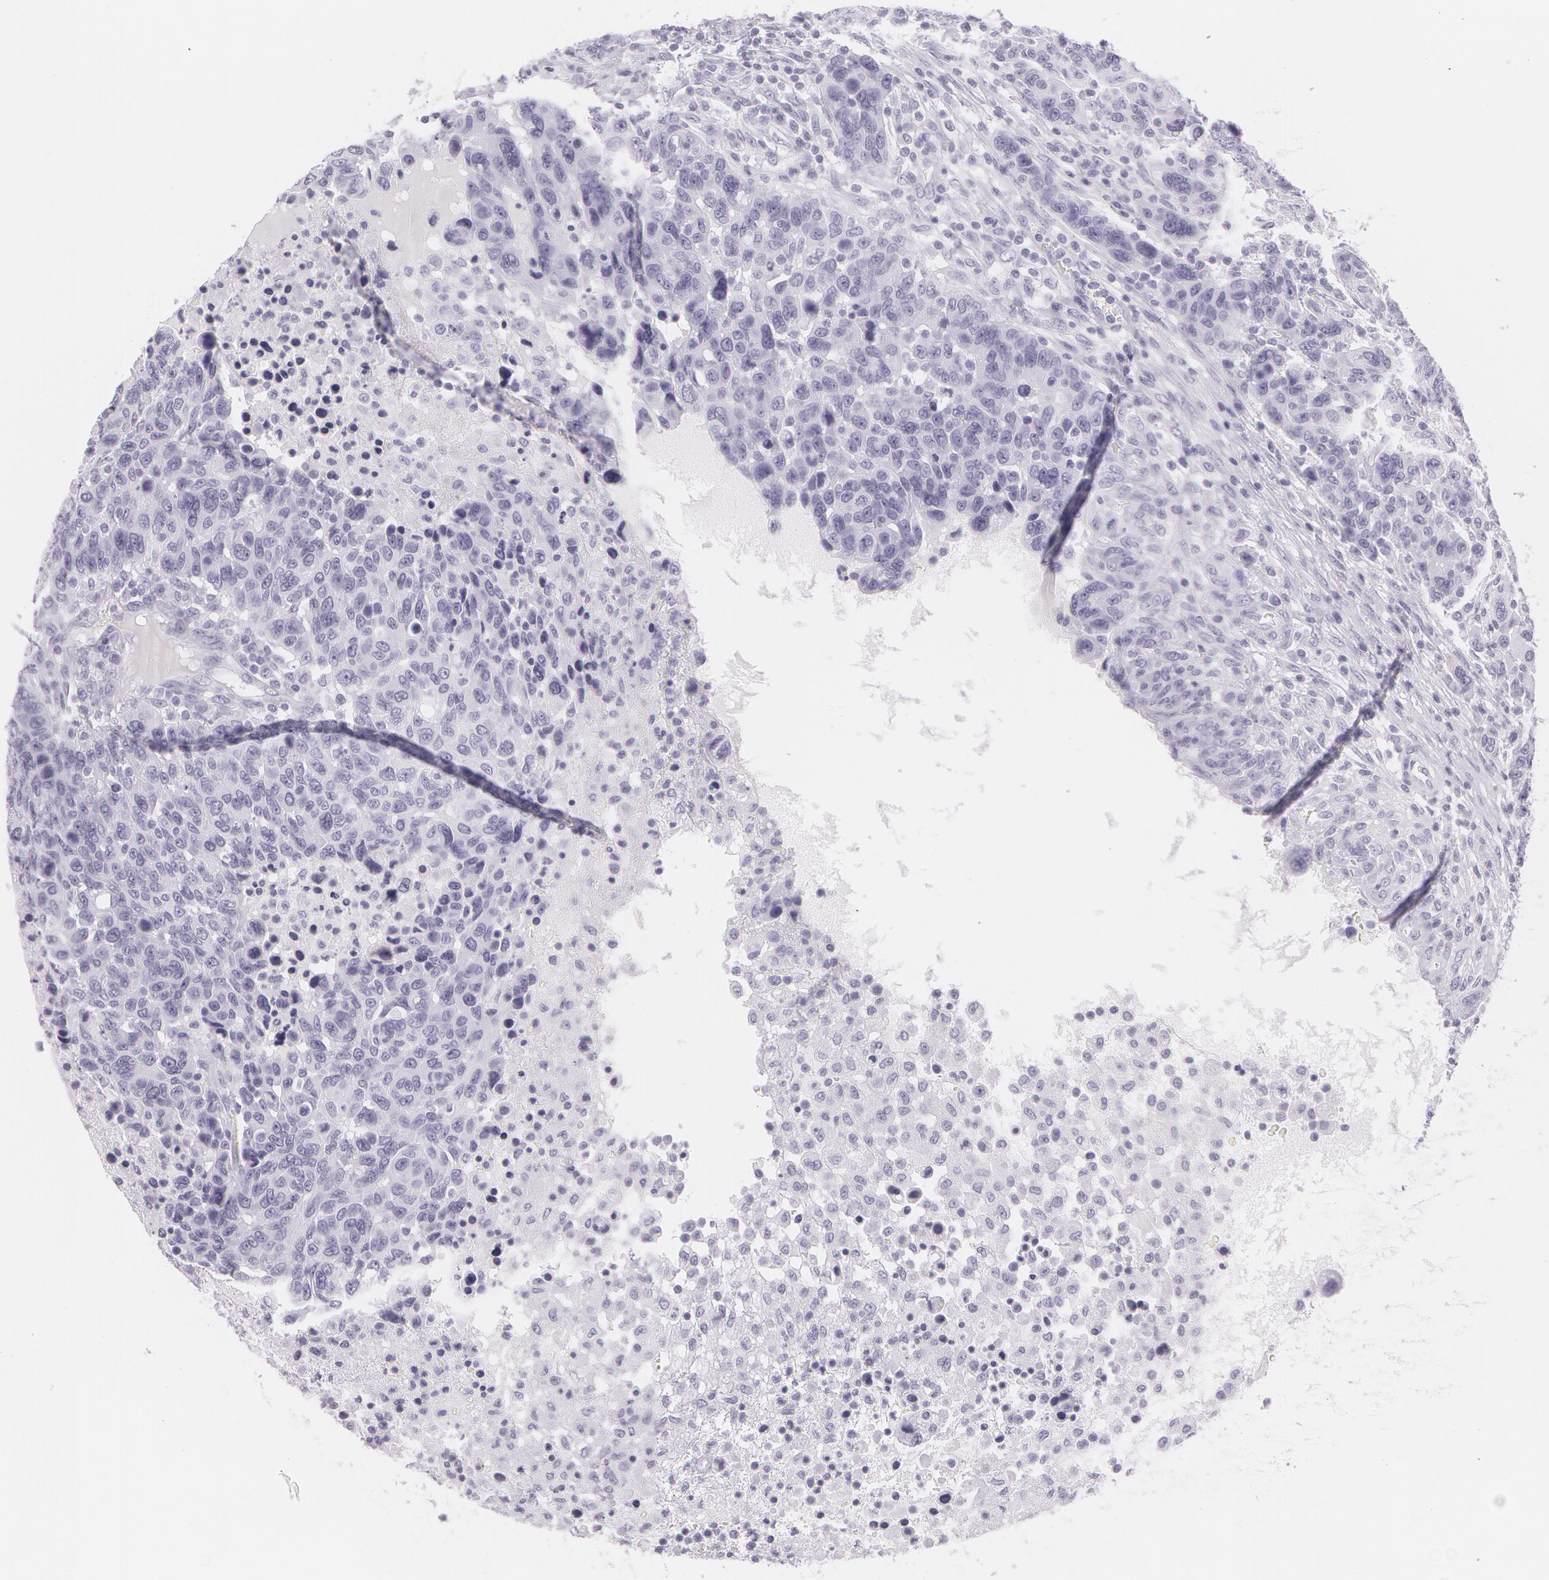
{"staining": {"intensity": "negative", "quantity": "none", "location": "none"}, "tissue": "breast cancer", "cell_type": "Tumor cells", "image_type": "cancer", "snomed": [{"axis": "morphology", "description": "Duct carcinoma"}, {"axis": "topography", "description": "Breast"}], "caption": "The immunohistochemistry micrograph has no significant positivity in tumor cells of breast cancer (infiltrating ductal carcinoma) tissue.", "gene": "SNCG", "patient": {"sex": "female", "age": 37}}